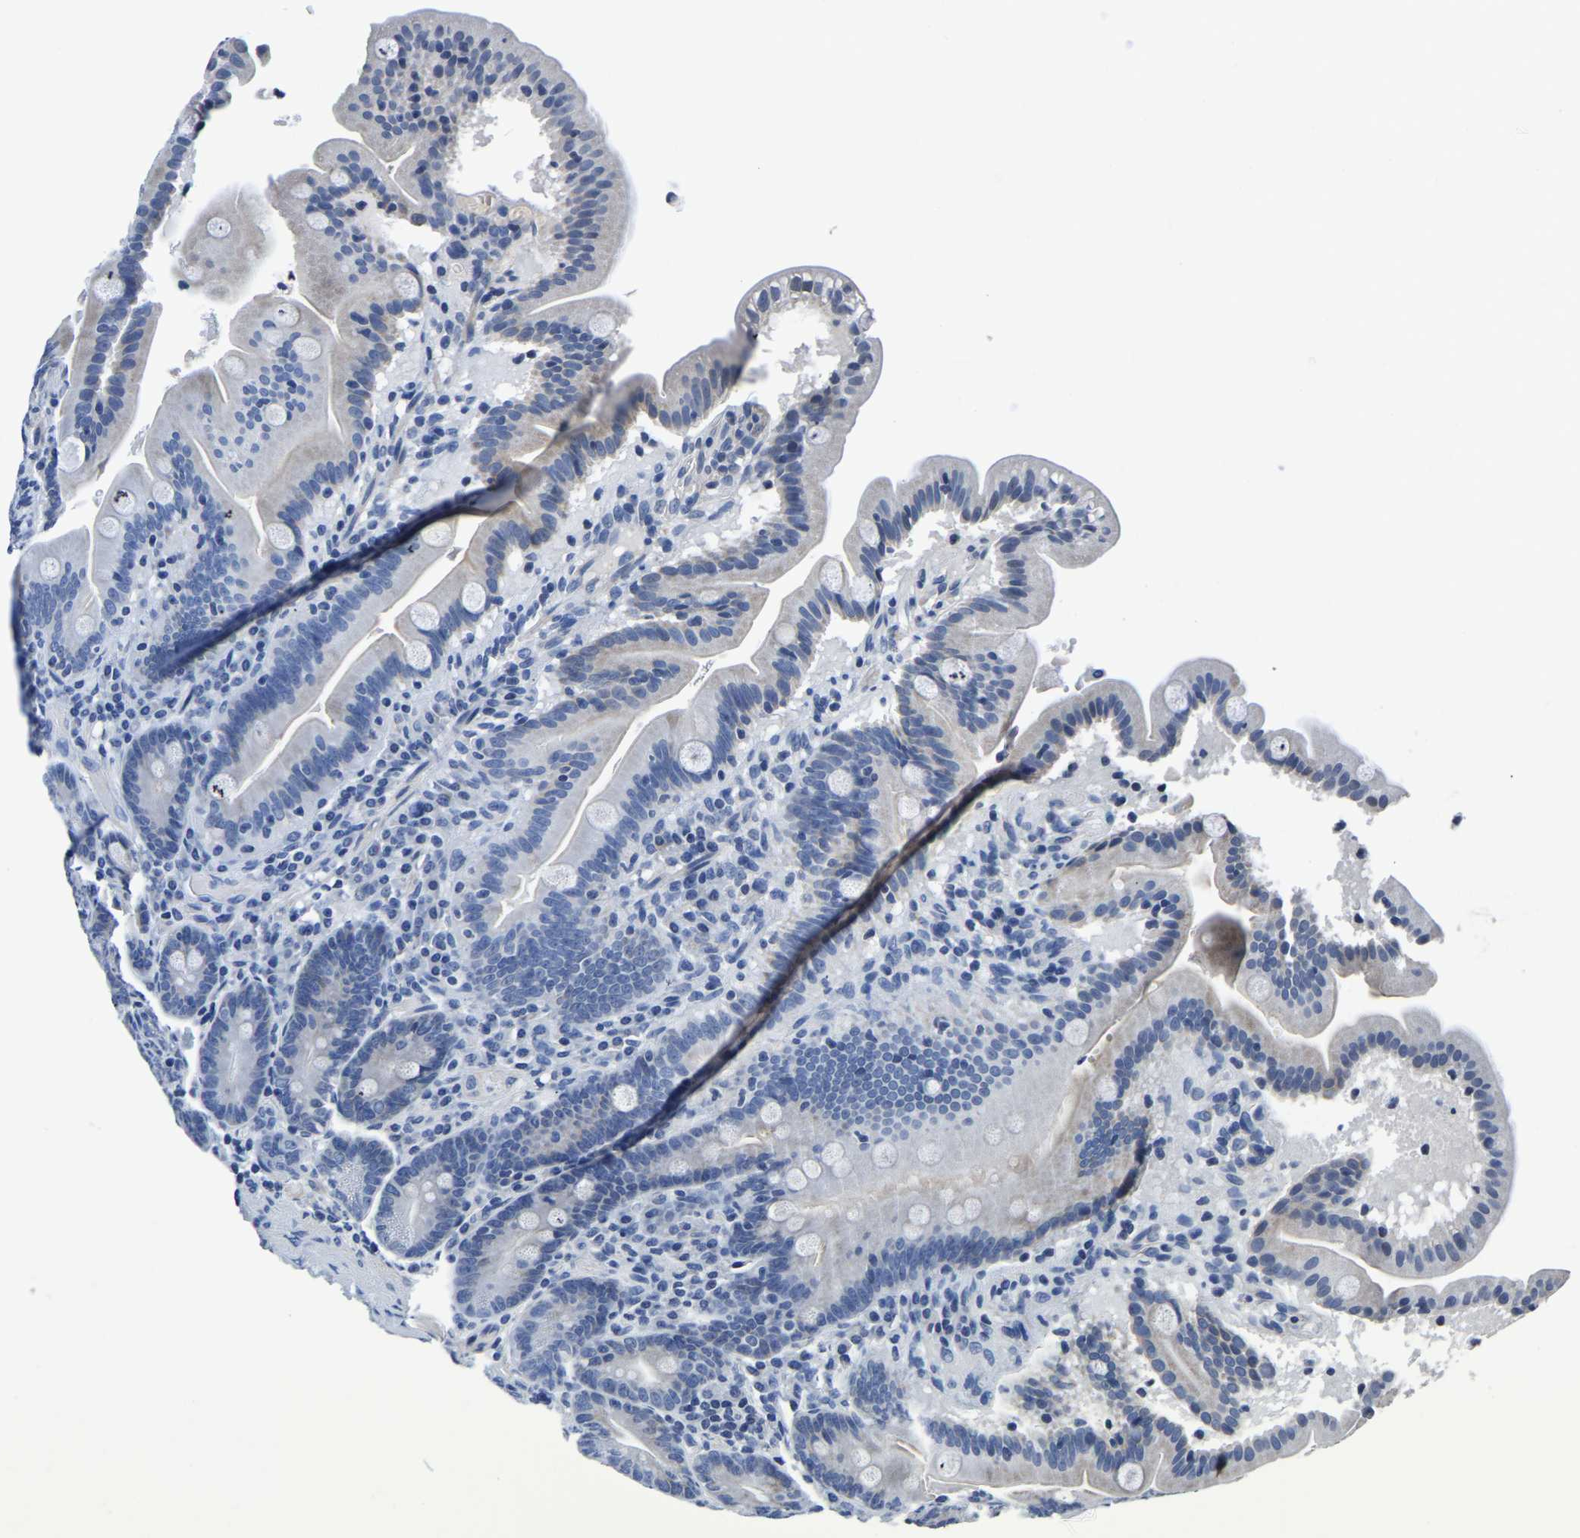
{"staining": {"intensity": "negative", "quantity": "none", "location": "none"}, "tissue": "duodenum", "cell_type": "Glandular cells", "image_type": "normal", "snomed": [{"axis": "morphology", "description": "Normal tissue, NOS"}, {"axis": "topography", "description": "Duodenum"}], "caption": "Immunohistochemistry photomicrograph of benign duodenum: duodenum stained with DAB exhibits no significant protein expression in glandular cells.", "gene": "FGD5", "patient": {"sex": "male", "age": 54}}